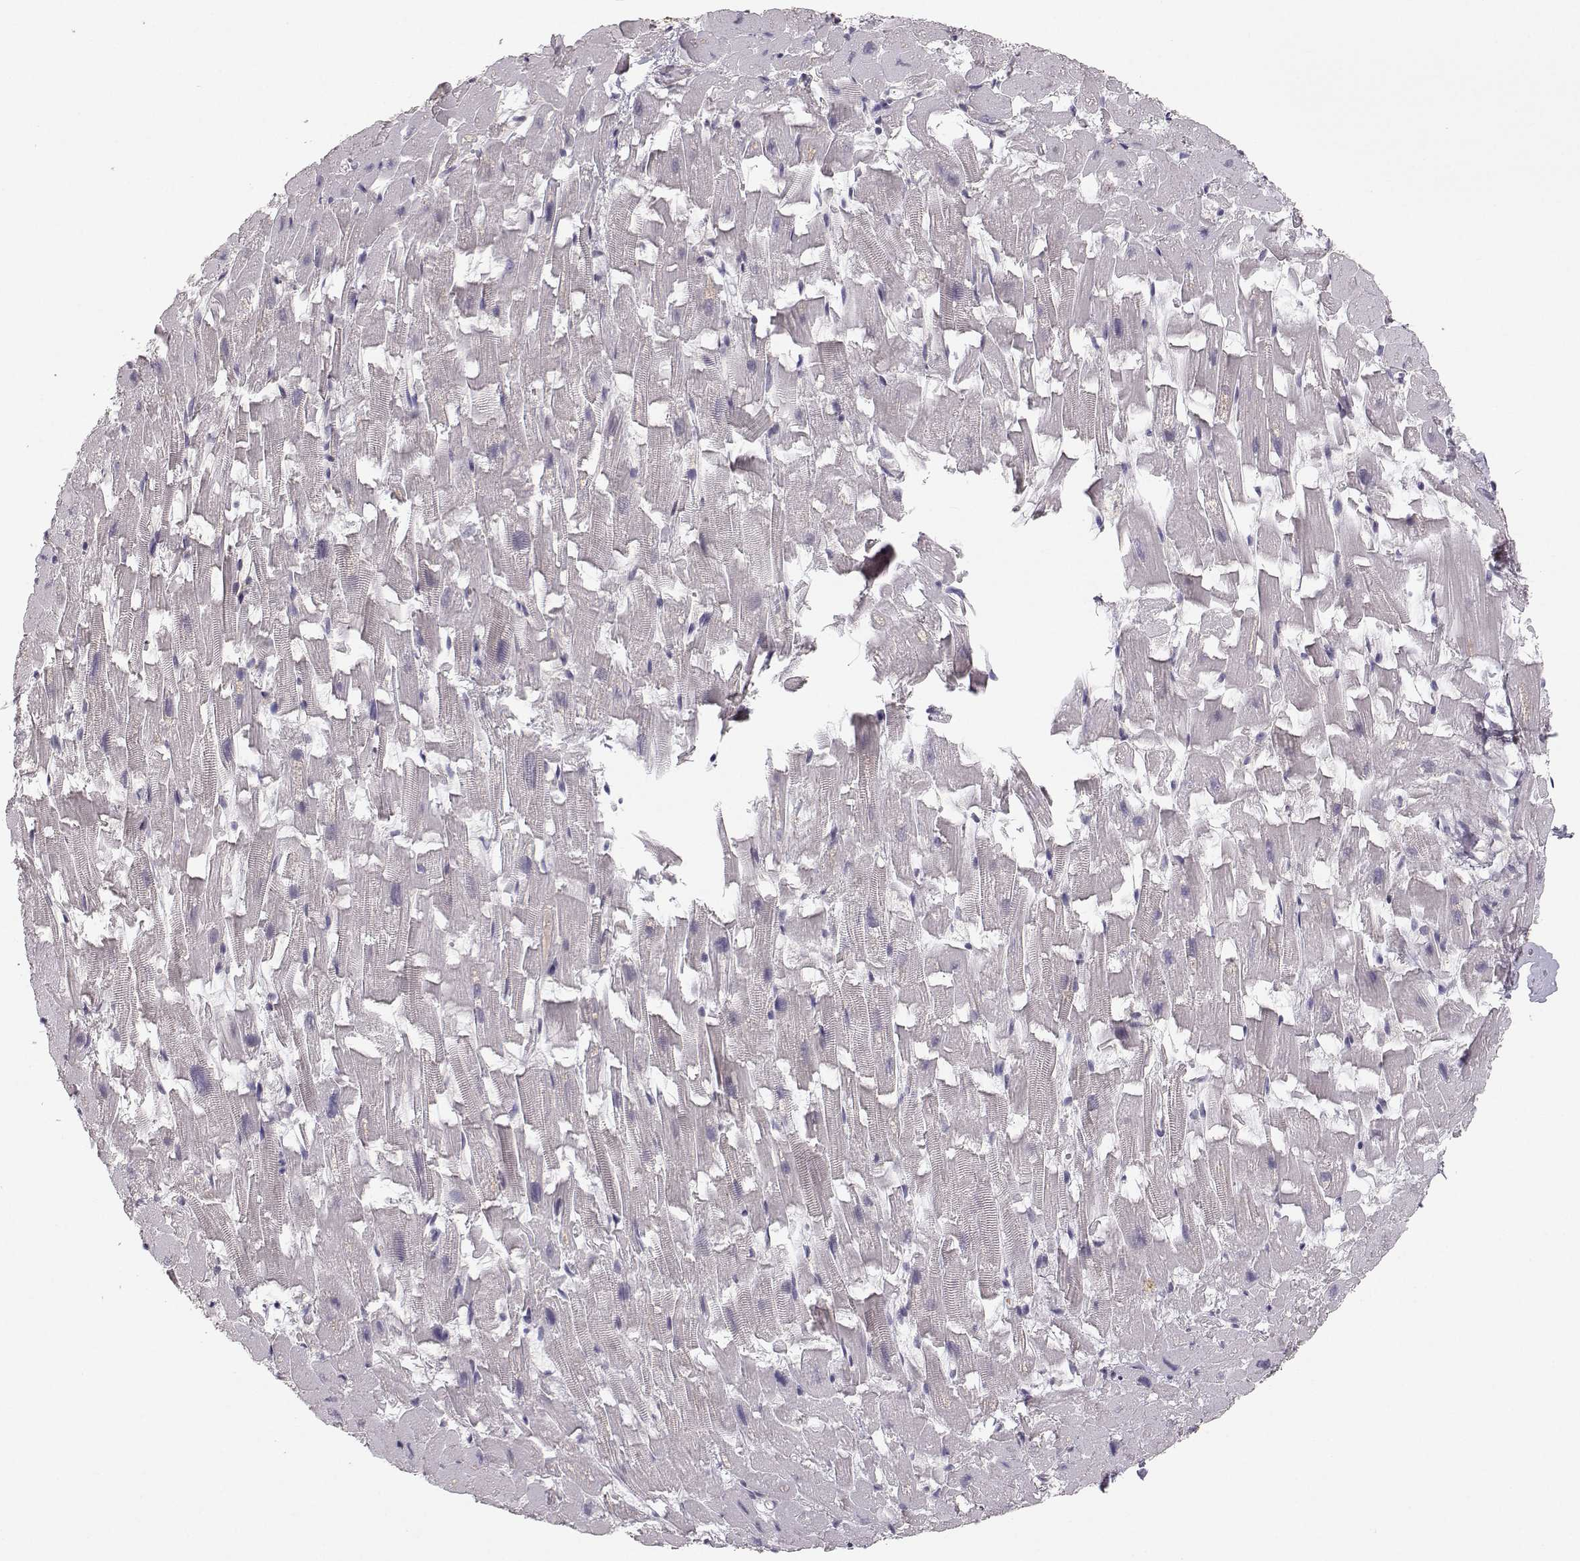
{"staining": {"intensity": "negative", "quantity": "none", "location": "none"}, "tissue": "heart muscle", "cell_type": "Cardiomyocytes", "image_type": "normal", "snomed": [{"axis": "morphology", "description": "Normal tissue, NOS"}, {"axis": "topography", "description": "Heart"}], "caption": "A high-resolution photomicrograph shows immunohistochemistry staining of benign heart muscle, which demonstrates no significant staining in cardiomyocytes. (Stains: DAB (3,3'-diaminobenzidine) IHC with hematoxylin counter stain, Microscopy: brightfield microscopy at high magnification).", "gene": "PLEKHG3", "patient": {"sex": "female", "age": 64}}